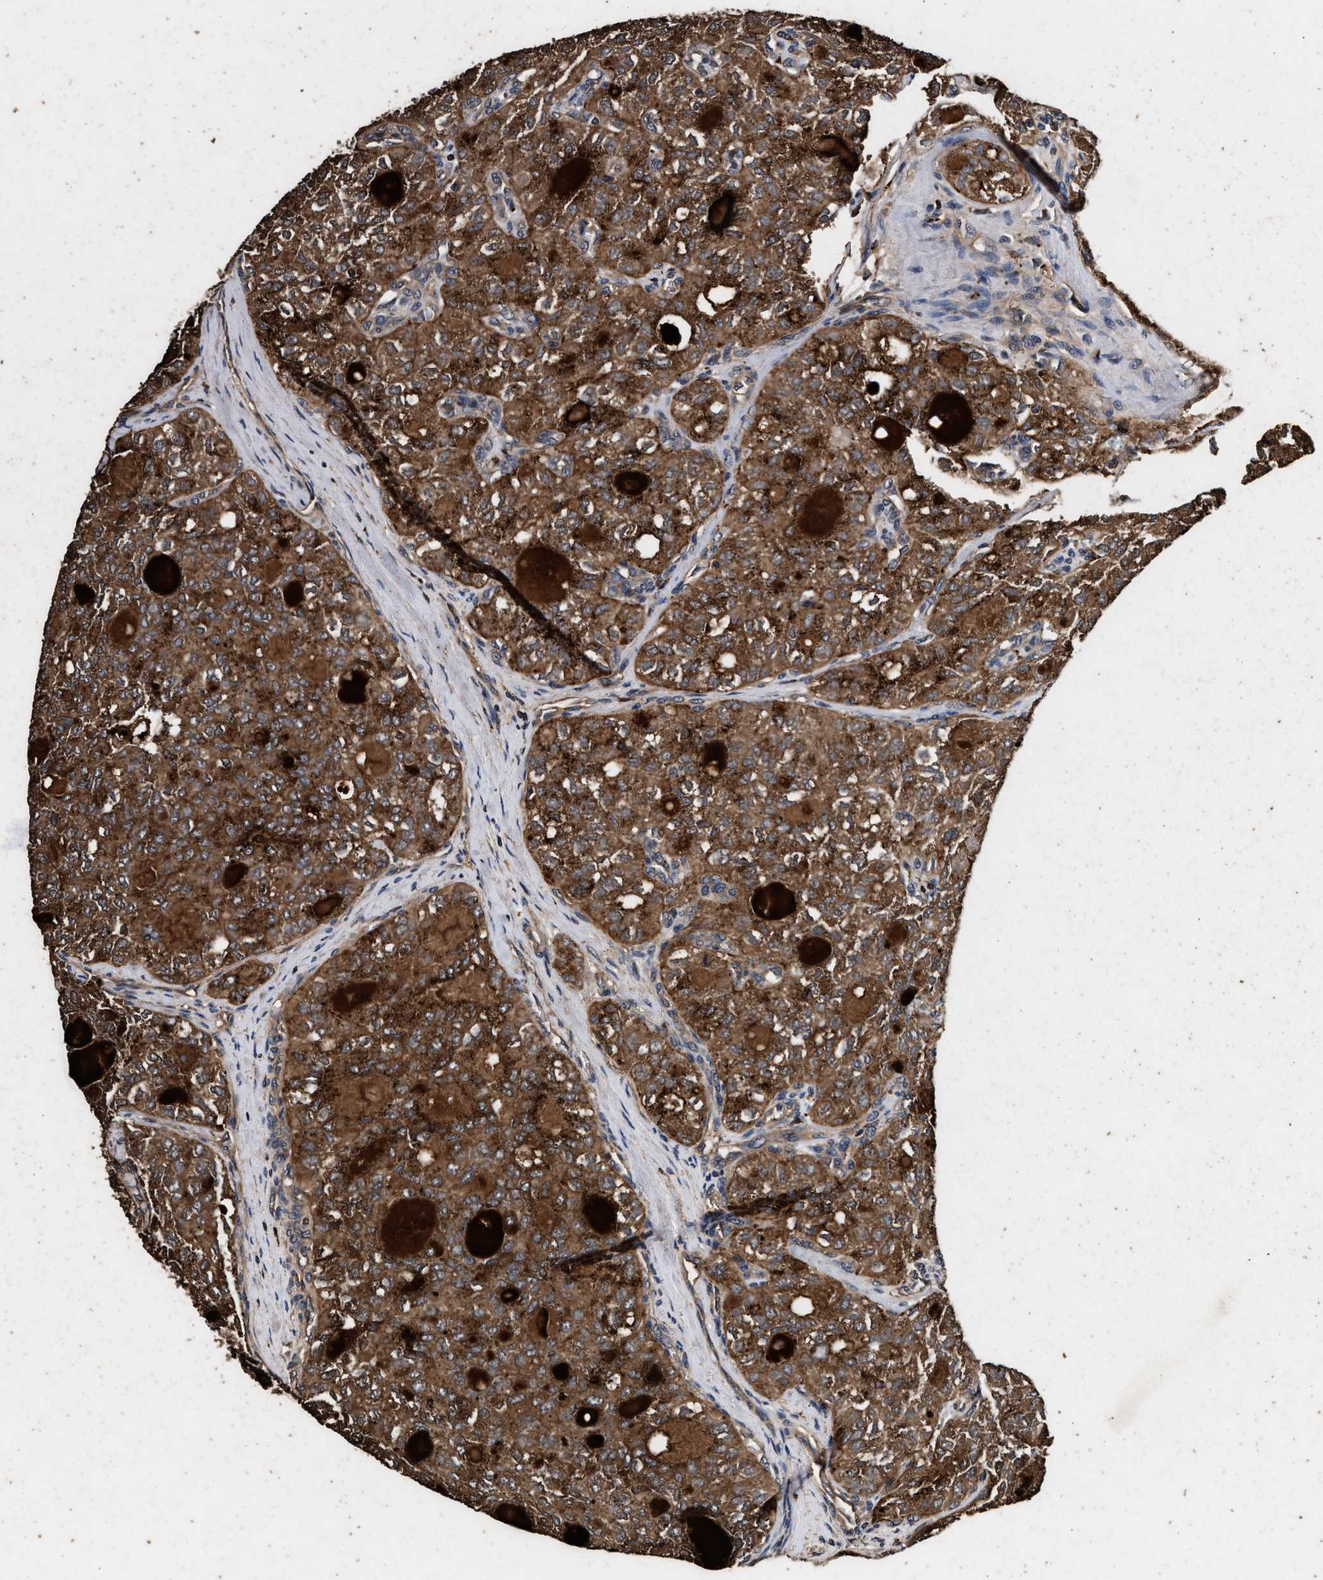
{"staining": {"intensity": "moderate", "quantity": ">75%", "location": "cytoplasmic/membranous"}, "tissue": "thyroid cancer", "cell_type": "Tumor cells", "image_type": "cancer", "snomed": [{"axis": "morphology", "description": "Follicular adenoma carcinoma, NOS"}, {"axis": "topography", "description": "Thyroid gland"}], "caption": "Immunohistochemical staining of follicular adenoma carcinoma (thyroid) demonstrates moderate cytoplasmic/membranous protein expression in approximately >75% of tumor cells.", "gene": "KYAT1", "patient": {"sex": "male", "age": 75}}